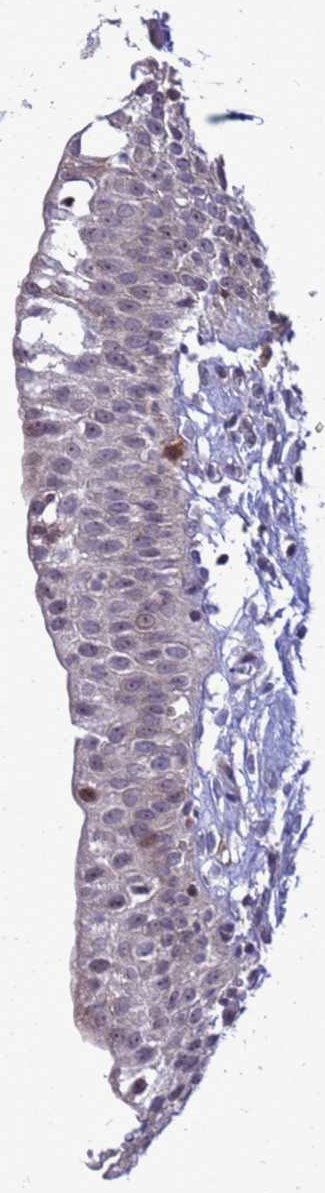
{"staining": {"intensity": "strong", "quantity": "<25%", "location": "cytoplasmic/membranous"}, "tissue": "urinary bladder", "cell_type": "Urothelial cells", "image_type": "normal", "snomed": [{"axis": "morphology", "description": "Normal tissue, NOS"}, {"axis": "topography", "description": "Urinary bladder"}], "caption": "This micrograph displays immunohistochemistry staining of benign urinary bladder, with medium strong cytoplasmic/membranous expression in approximately <25% of urothelial cells.", "gene": "C12orf43", "patient": {"sex": "male", "age": 51}}